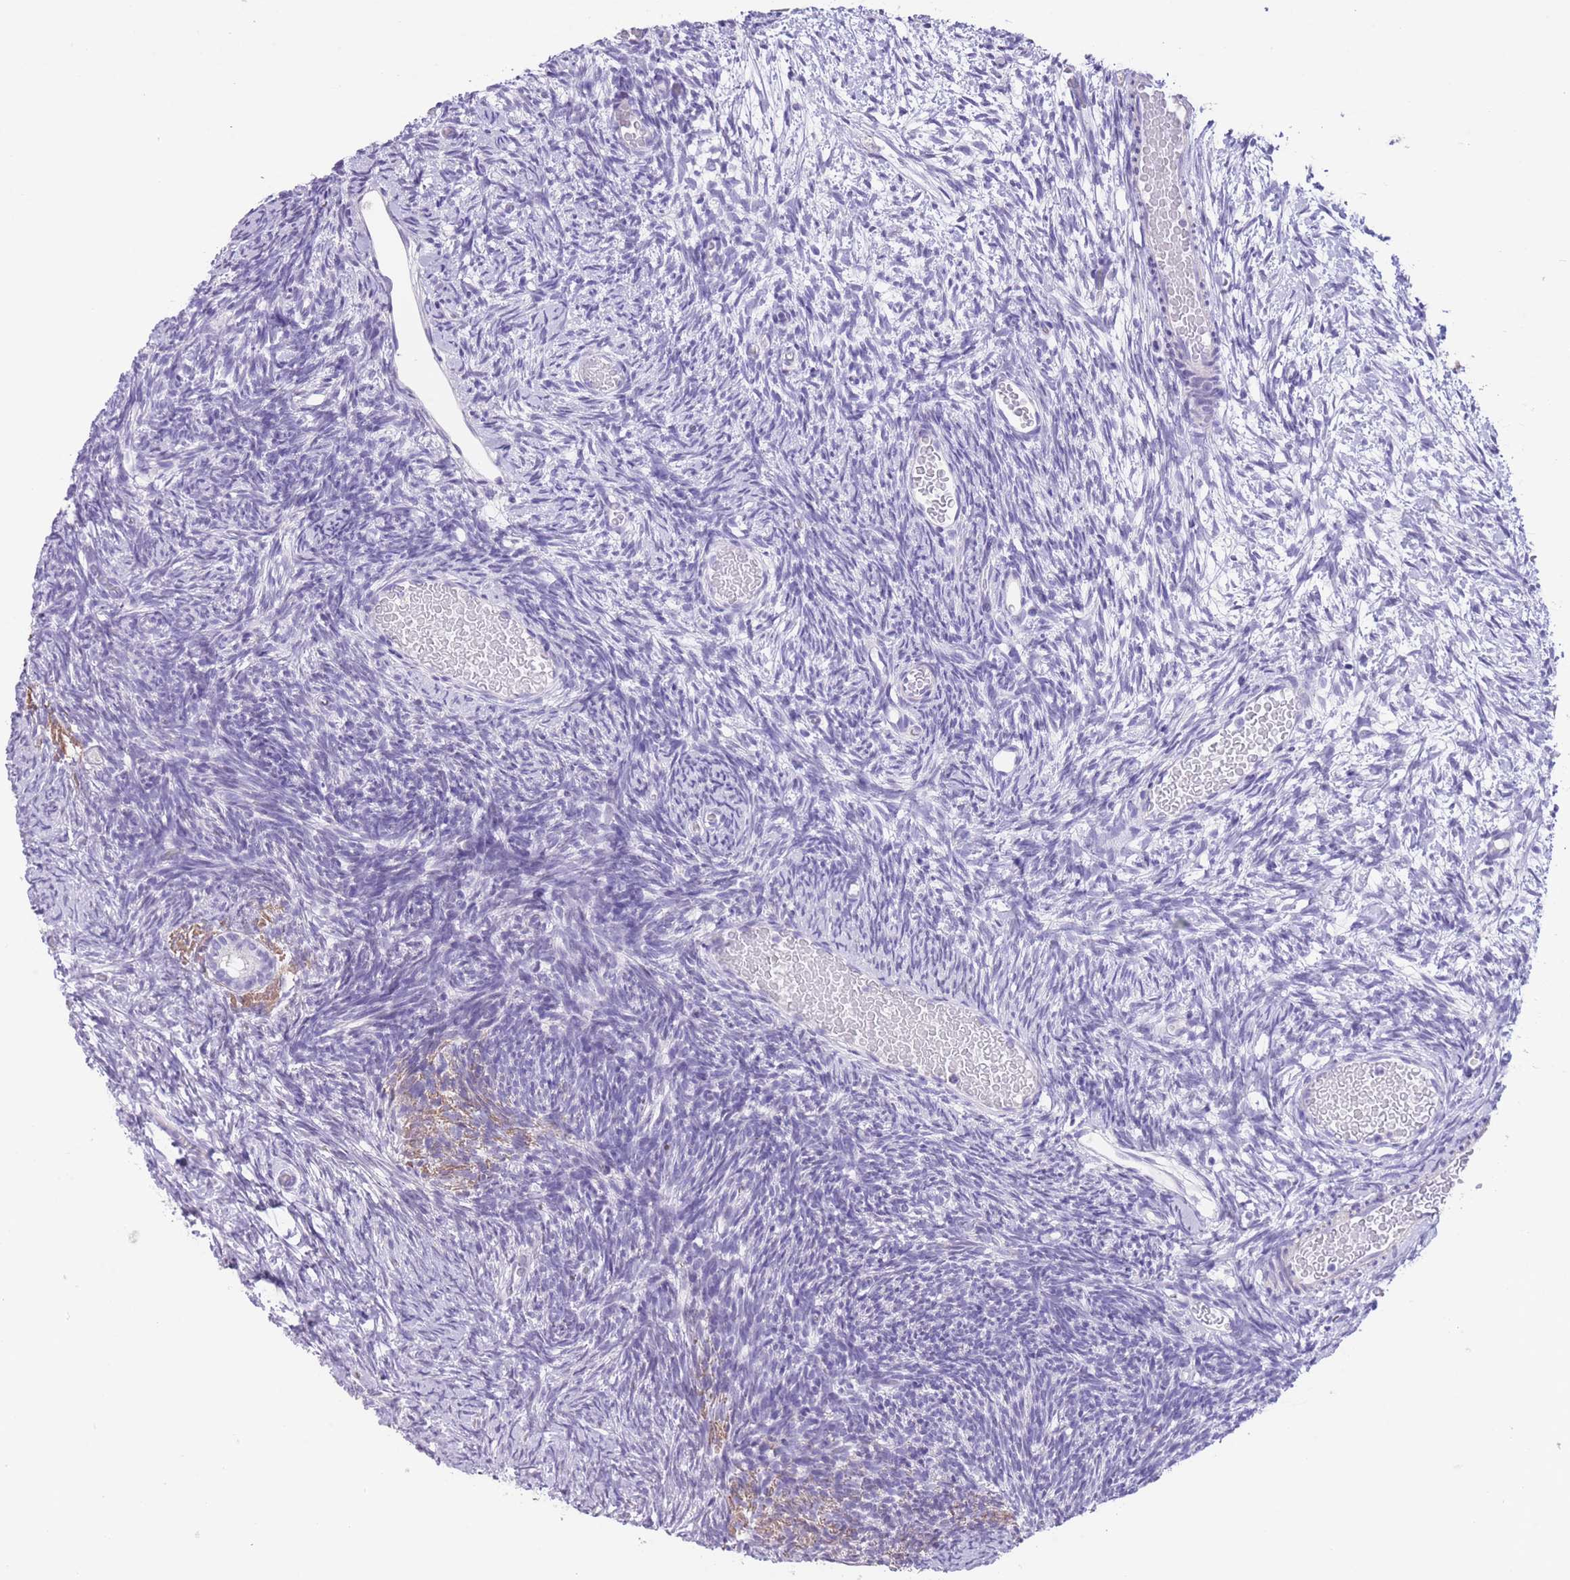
{"staining": {"intensity": "negative", "quantity": "none", "location": "none"}, "tissue": "ovary", "cell_type": "Follicle cells", "image_type": "normal", "snomed": [{"axis": "morphology", "description": "Normal tissue, NOS"}, {"axis": "topography", "description": "Ovary"}], "caption": "Immunohistochemistry of unremarkable human ovary reveals no staining in follicle cells. (DAB immunohistochemistry visualized using brightfield microscopy, high magnification).", "gene": "RAI2", "patient": {"sex": "female", "age": 39}}